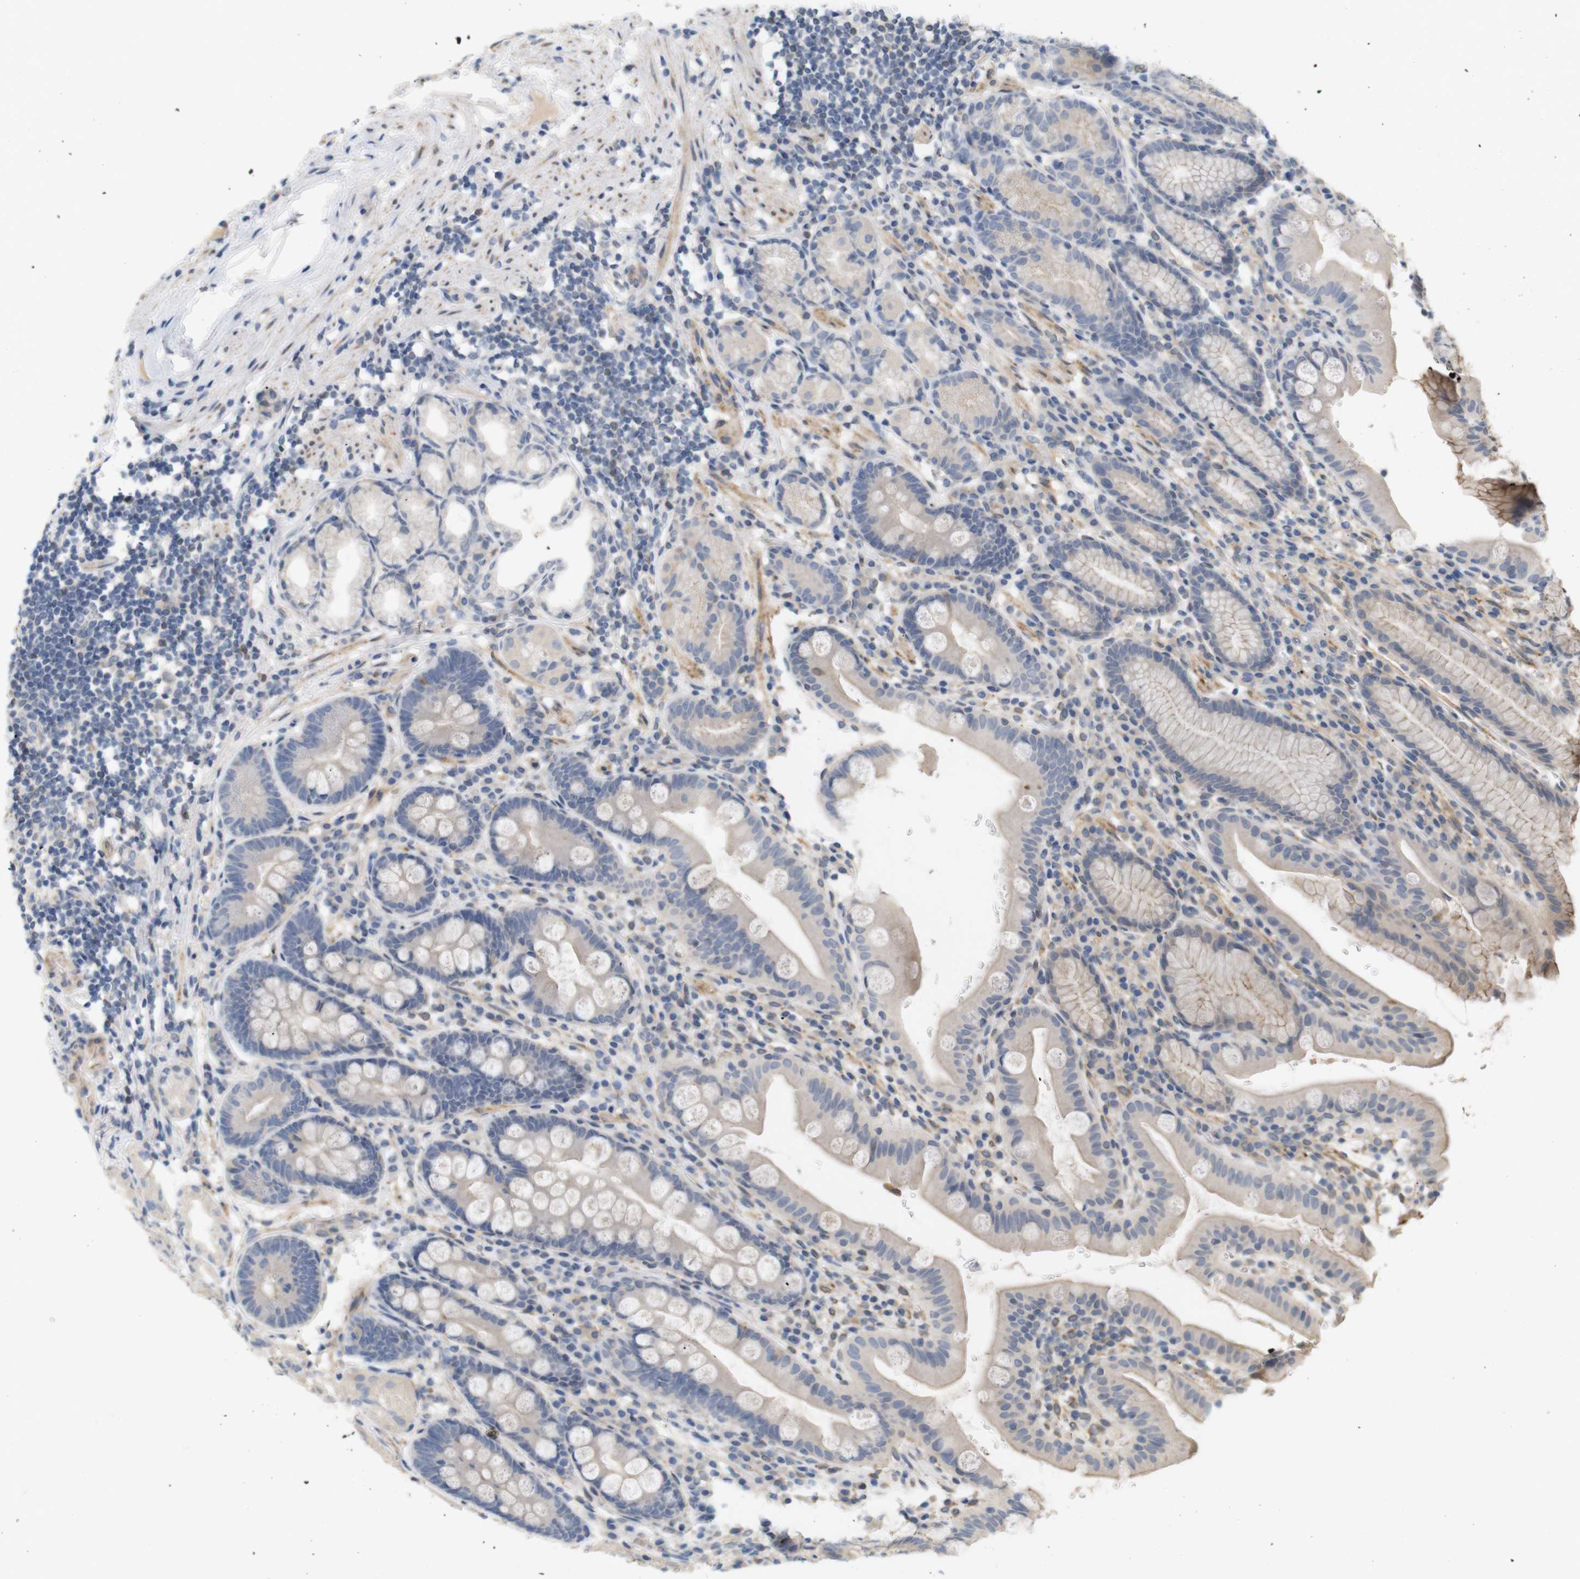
{"staining": {"intensity": "moderate", "quantity": "25%-75%", "location": "cytoplasmic/membranous"}, "tissue": "stomach", "cell_type": "Glandular cells", "image_type": "normal", "snomed": [{"axis": "morphology", "description": "Normal tissue, NOS"}, {"axis": "topography", "description": "Stomach, lower"}], "caption": "A brown stain labels moderate cytoplasmic/membranous expression of a protein in glandular cells of benign human stomach.", "gene": "ITPR1", "patient": {"sex": "male", "age": 52}}